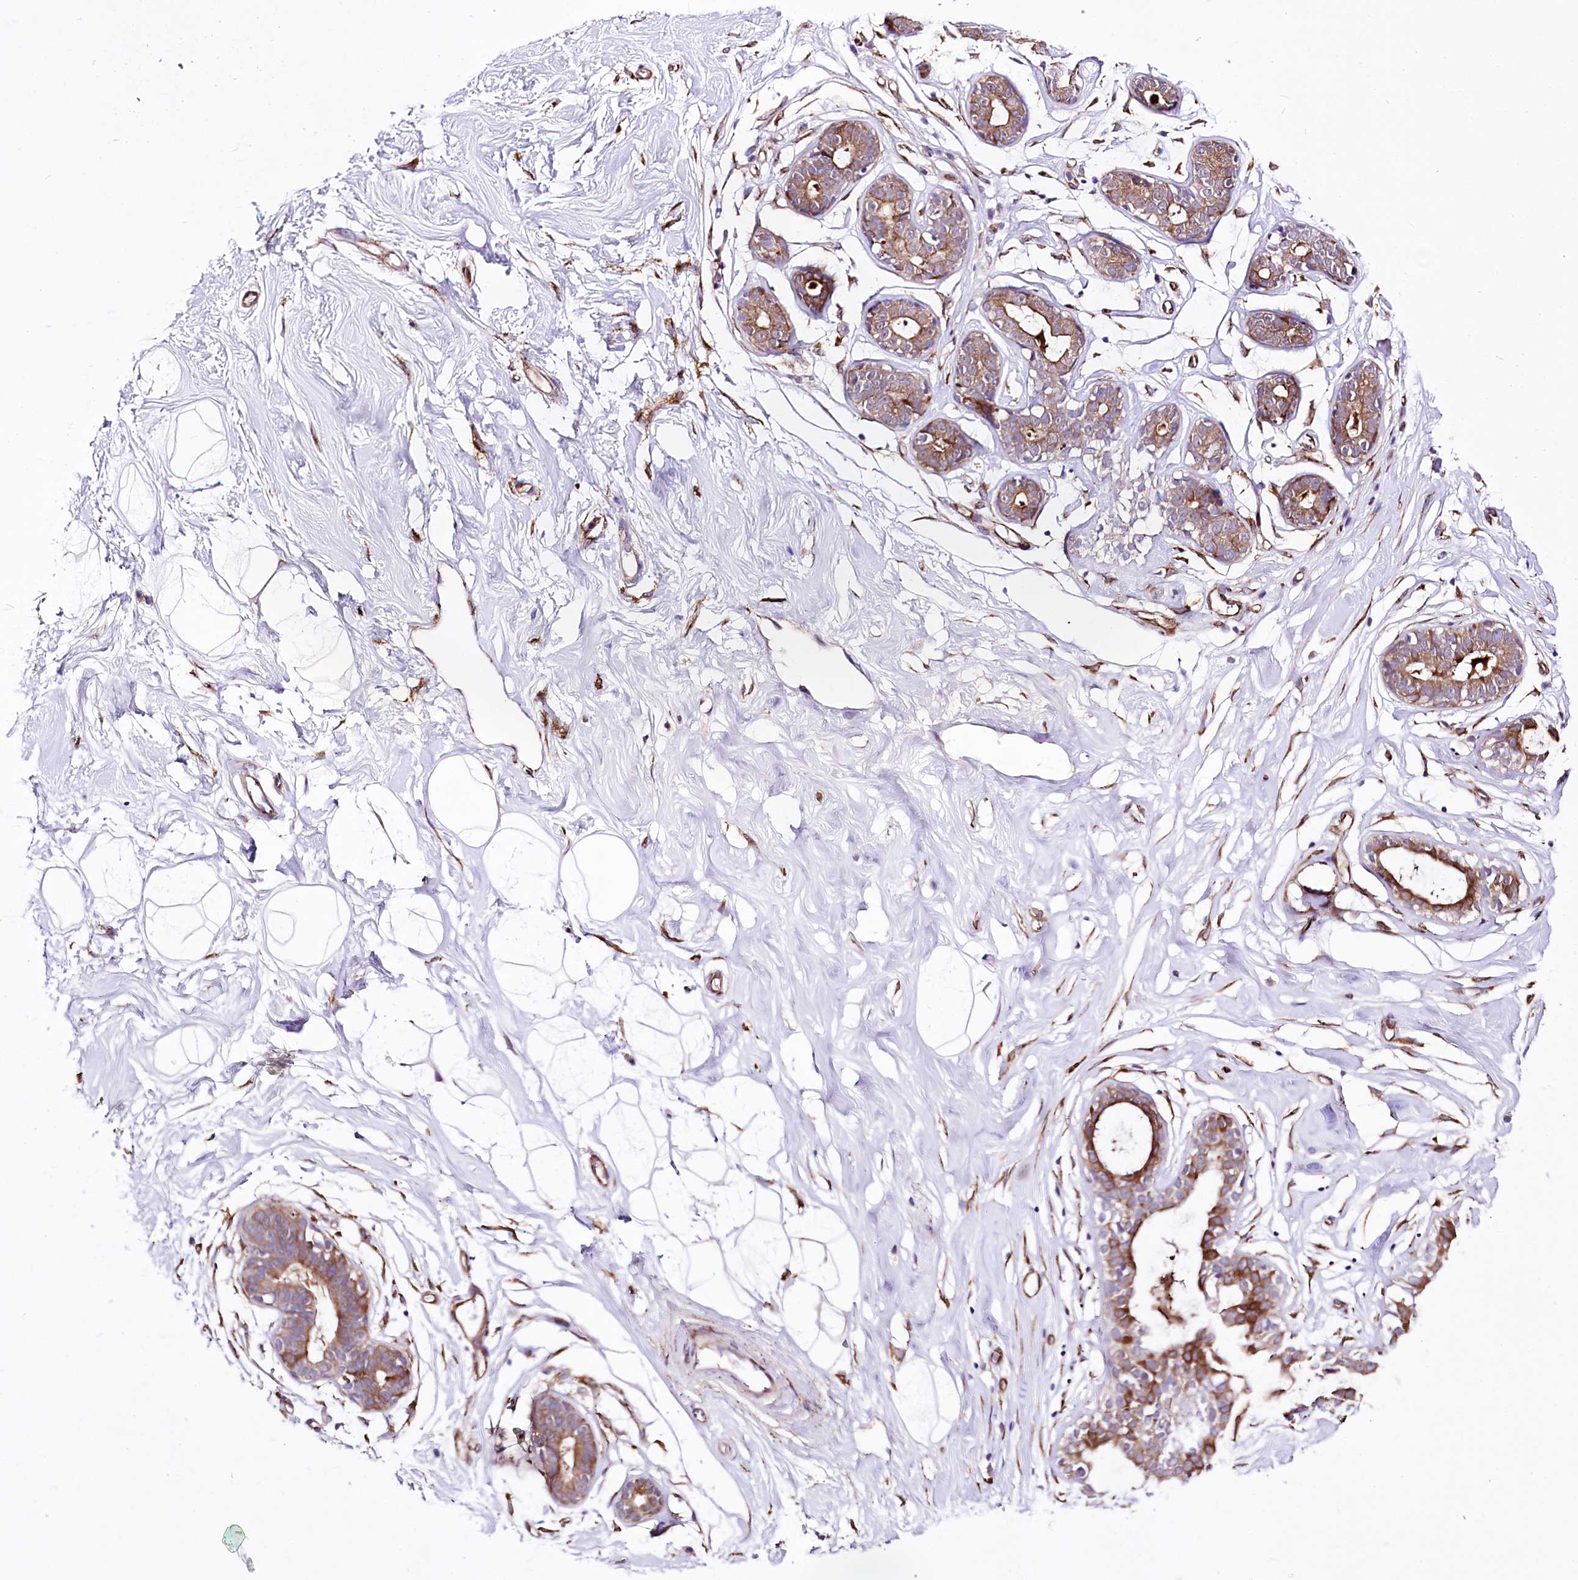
{"staining": {"intensity": "negative", "quantity": "none", "location": "none"}, "tissue": "breast", "cell_type": "Adipocytes", "image_type": "normal", "snomed": [{"axis": "morphology", "description": "Normal tissue, NOS"}, {"axis": "morphology", "description": "Adenoma, NOS"}, {"axis": "topography", "description": "Breast"}], "caption": "The immunohistochemistry photomicrograph has no significant expression in adipocytes of breast. (DAB immunohistochemistry (IHC), high magnification).", "gene": "WWC1", "patient": {"sex": "female", "age": 23}}